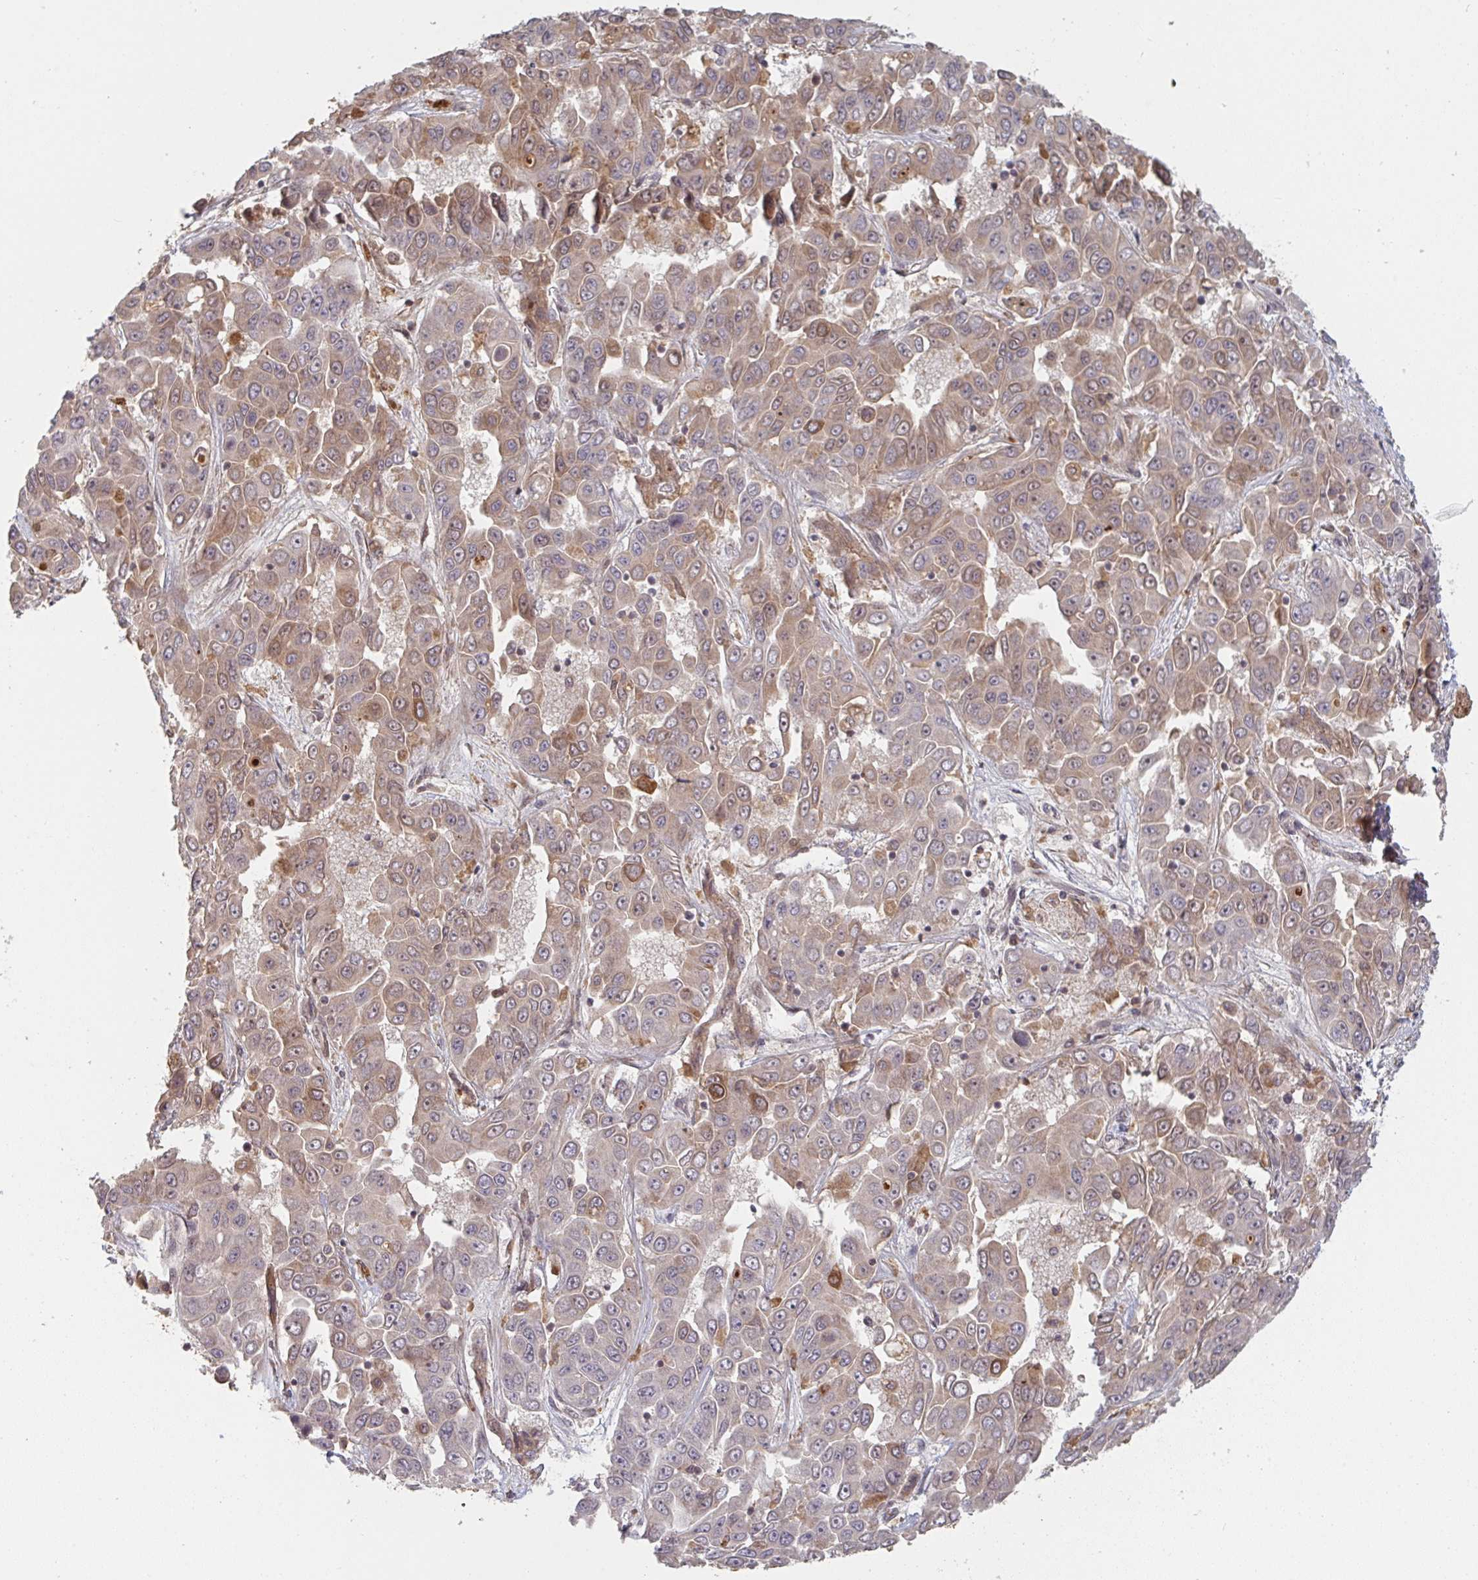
{"staining": {"intensity": "moderate", "quantity": "<25%", "location": "cytoplasmic/membranous"}, "tissue": "liver cancer", "cell_type": "Tumor cells", "image_type": "cancer", "snomed": [{"axis": "morphology", "description": "Cholangiocarcinoma"}, {"axis": "topography", "description": "Liver"}], "caption": "Immunohistochemical staining of human cholangiocarcinoma (liver) demonstrates moderate cytoplasmic/membranous protein positivity in approximately <25% of tumor cells.", "gene": "DCST1", "patient": {"sex": "female", "age": 52}}